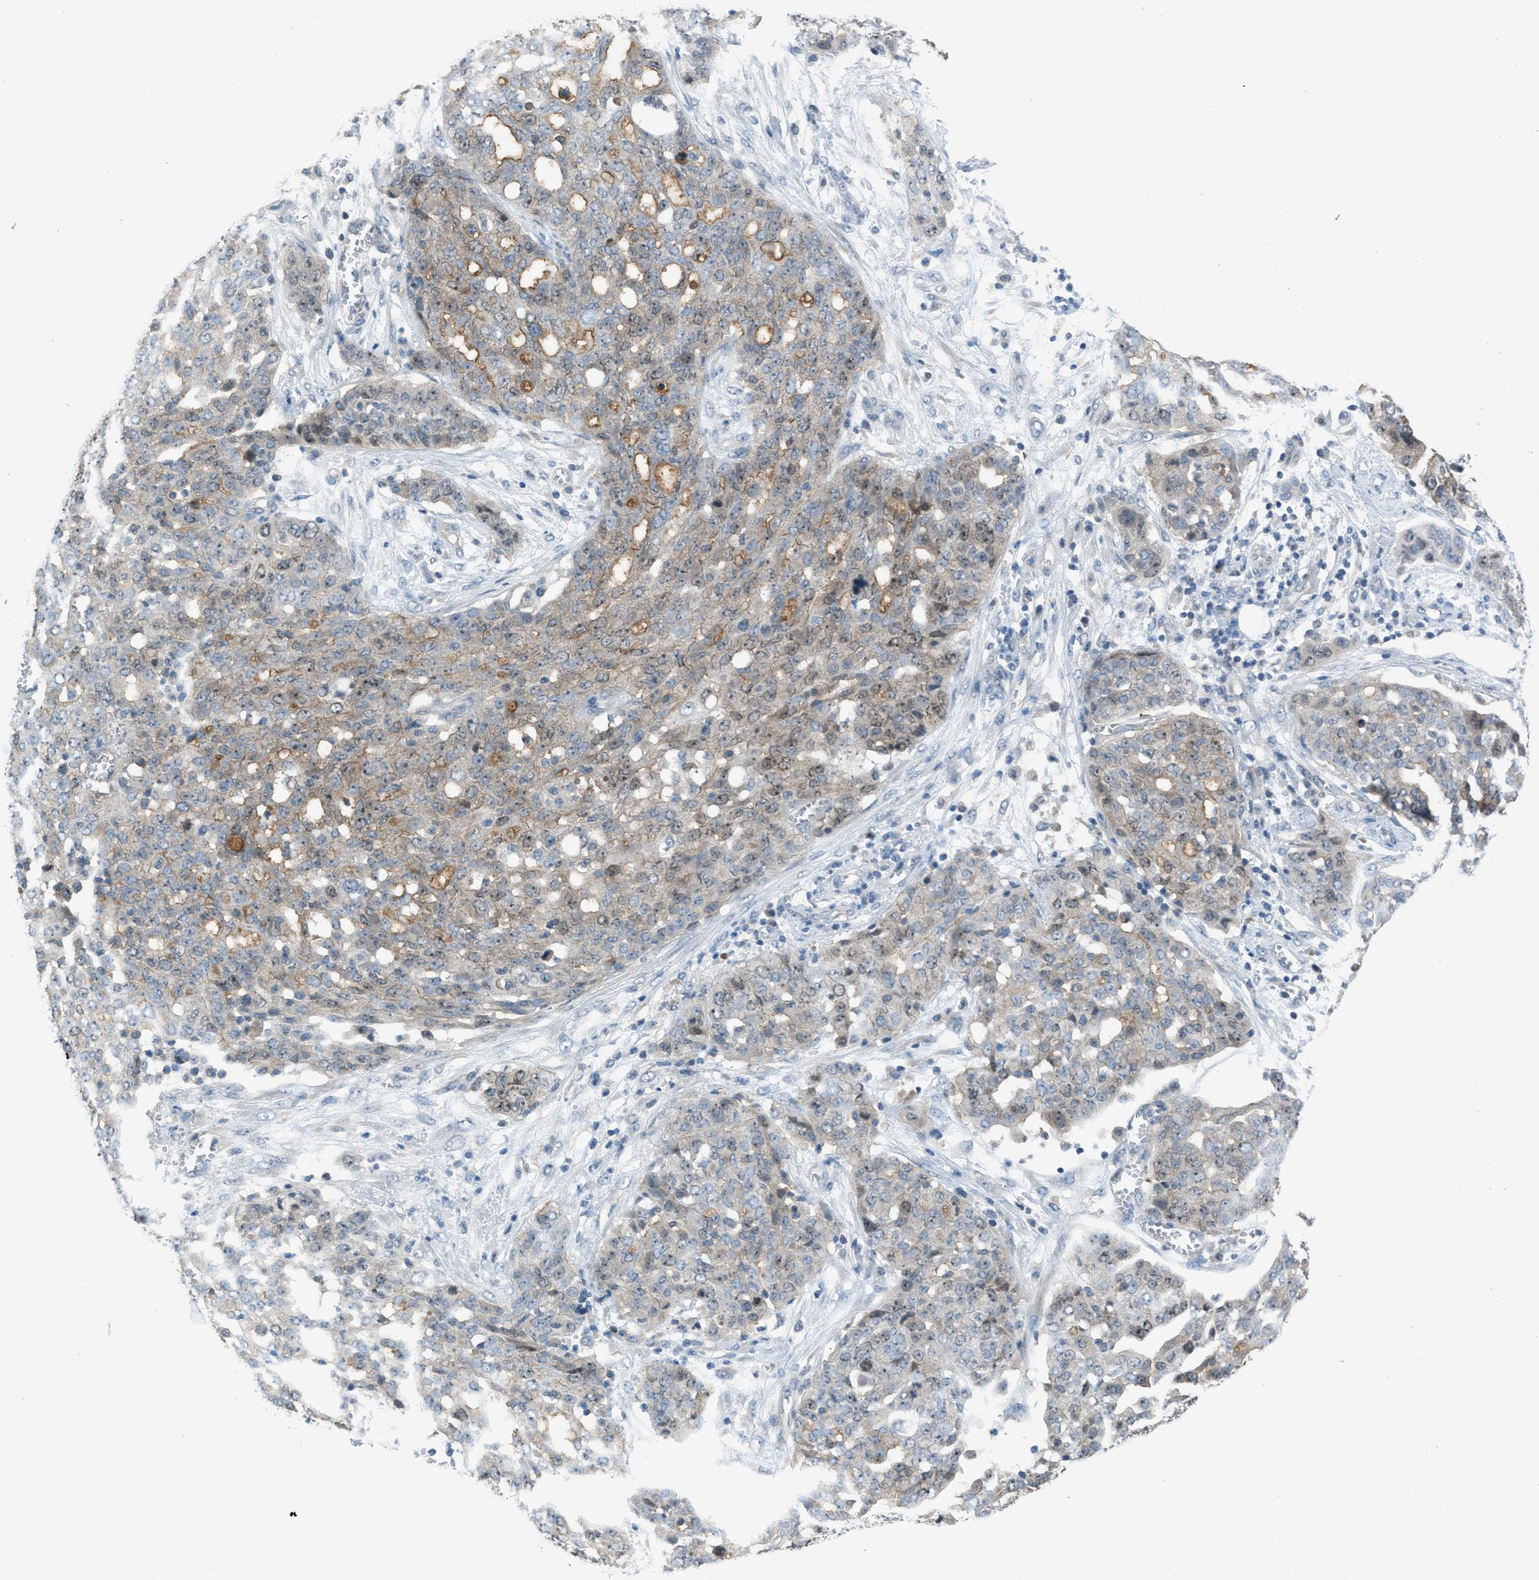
{"staining": {"intensity": "moderate", "quantity": "25%-75%", "location": "cytoplasmic/membranous,nuclear"}, "tissue": "ovarian cancer", "cell_type": "Tumor cells", "image_type": "cancer", "snomed": [{"axis": "morphology", "description": "Cystadenocarcinoma, serous, NOS"}, {"axis": "topography", "description": "Soft tissue"}, {"axis": "topography", "description": "Ovary"}], "caption": "Ovarian cancer stained with a brown dye shows moderate cytoplasmic/membranous and nuclear positive staining in about 25%-75% of tumor cells.", "gene": "MIS18A", "patient": {"sex": "female", "age": 57}}